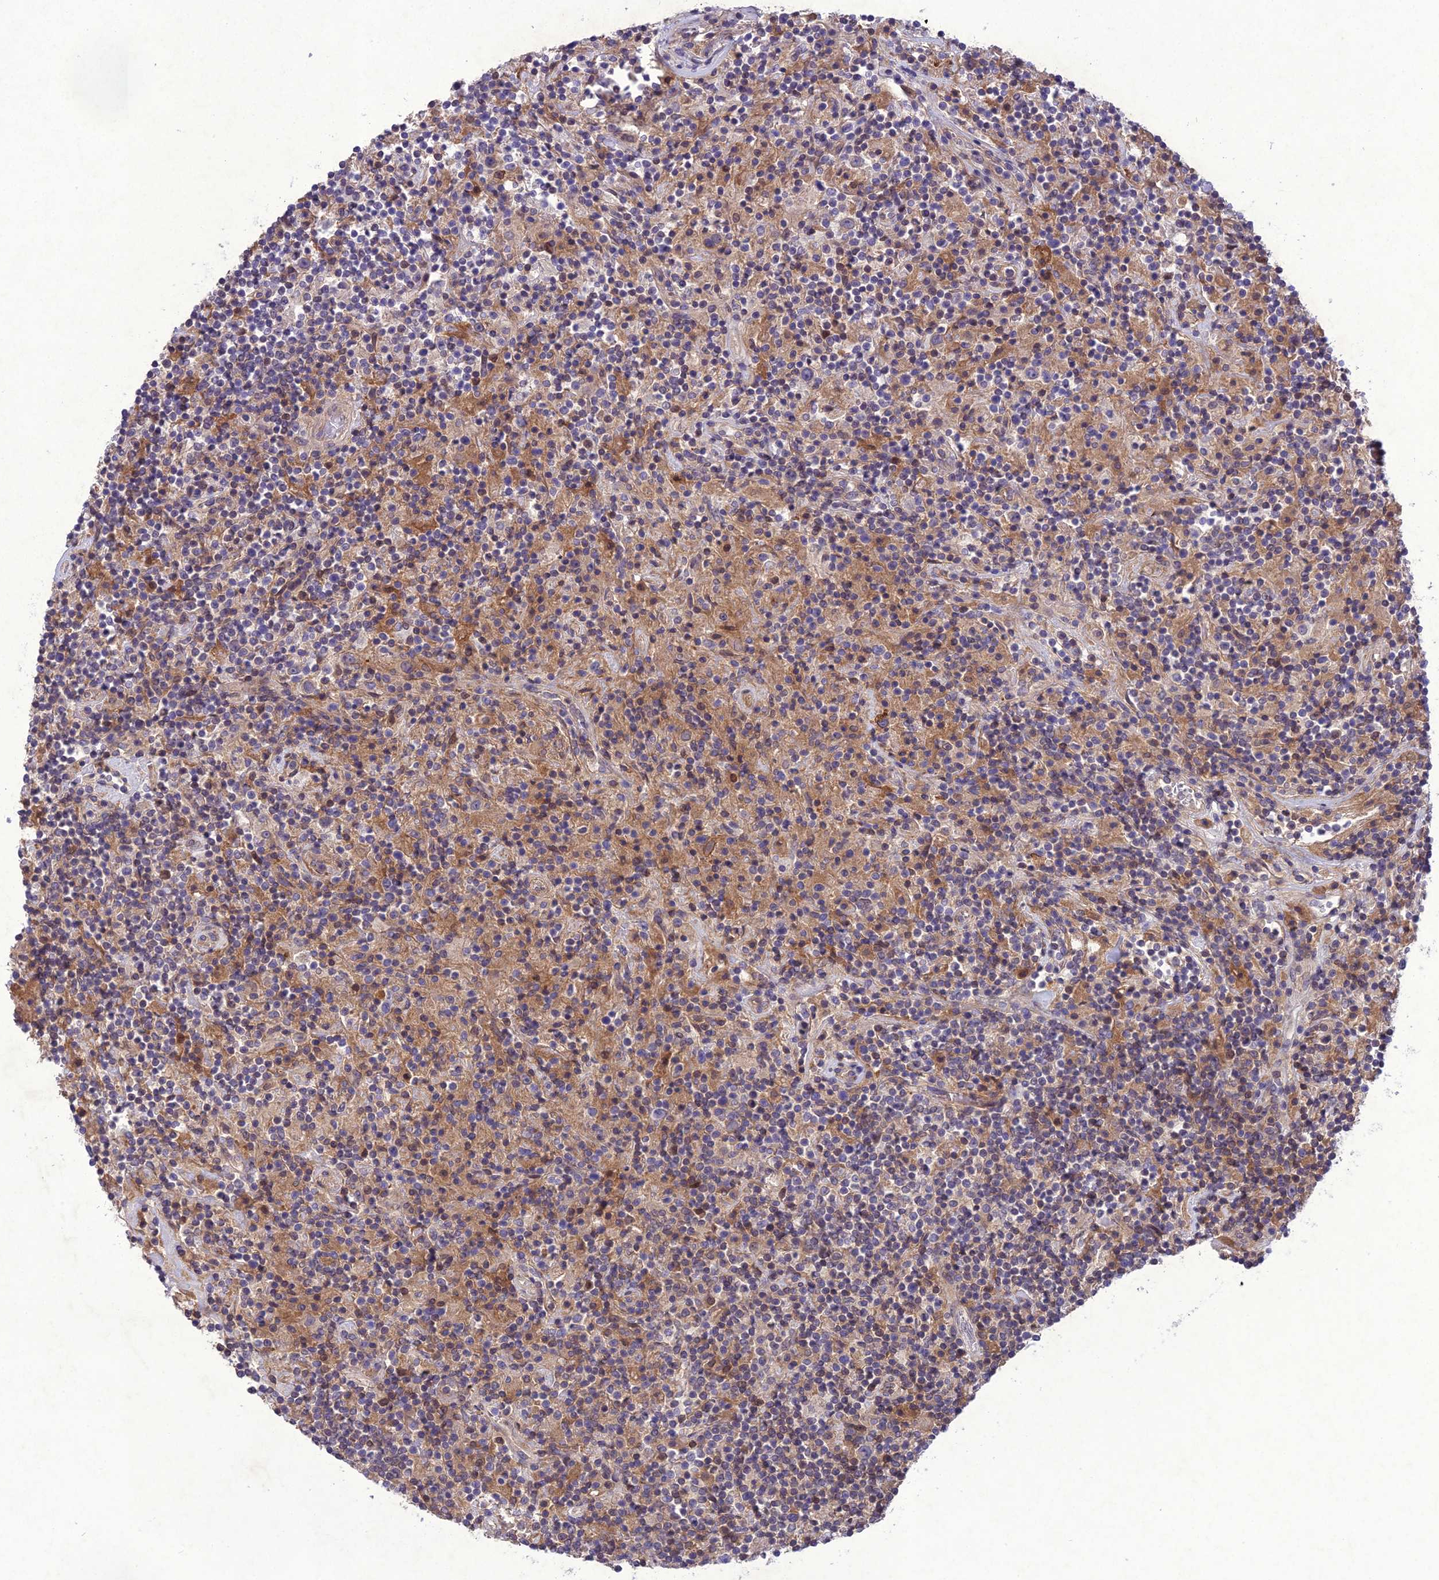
{"staining": {"intensity": "weak", "quantity": "25%-75%", "location": "cytoplasmic/membranous"}, "tissue": "lymphoma", "cell_type": "Tumor cells", "image_type": "cancer", "snomed": [{"axis": "morphology", "description": "Hodgkin's disease, NOS"}, {"axis": "topography", "description": "Lymph node"}], "caption": "Immunohistochemical staining of human Hodgkin's disease displays low levels of weak cytoplasmic/membranous positivity in approximately 25%-75% of tumor cells.", "gene": "GDF6", "patient": {"sex": "male", "age": 70}}